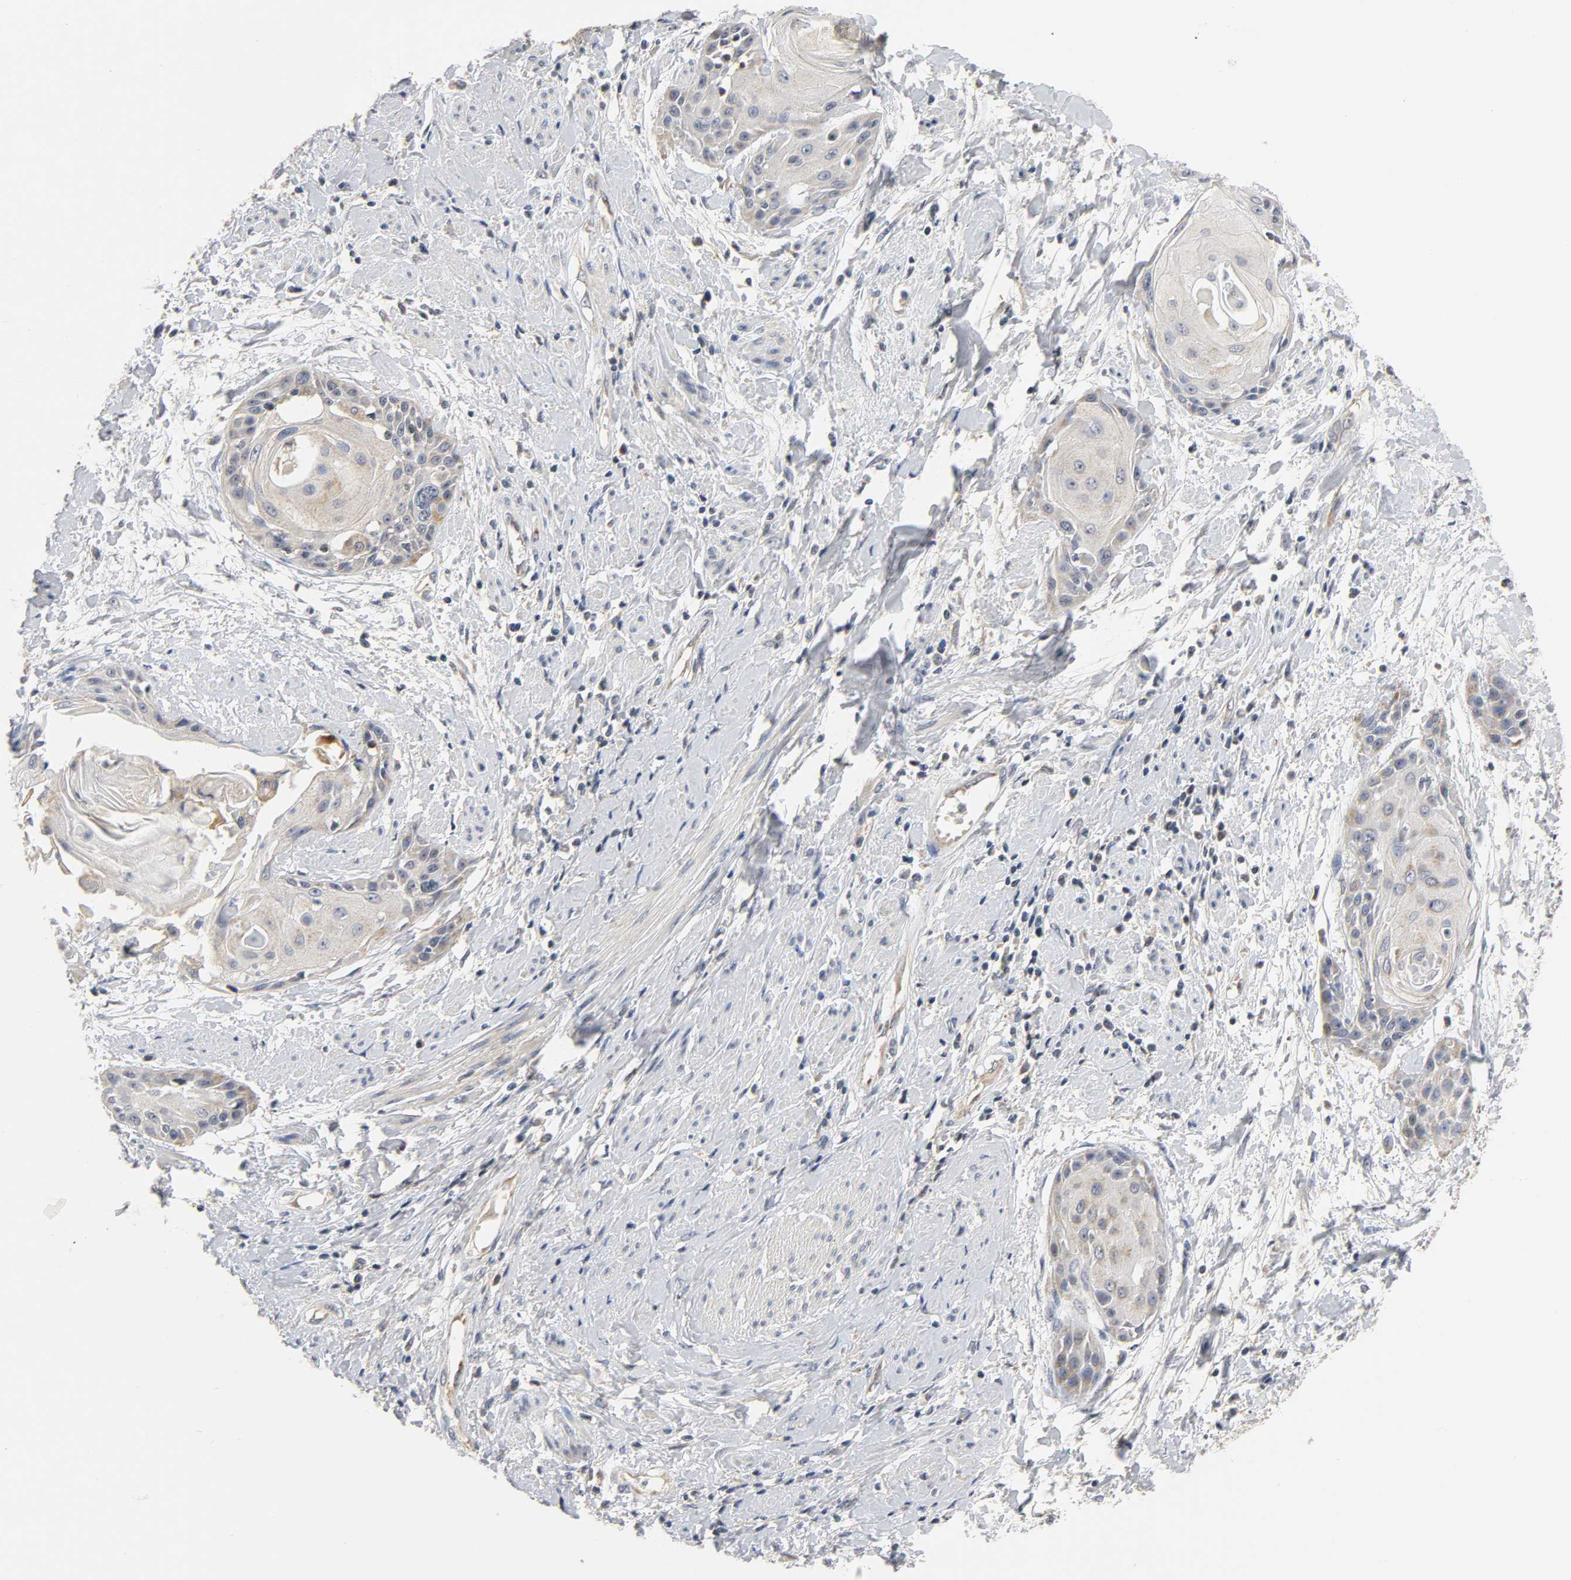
{"staining": {"intensity": "weak", "quantity": "<25%", "location": "cytoplasmic/membranous"}, "tissue": "cervical cancer", "cell_type": "Tumor cells", "image_type": "cancer", "snomed": [{"axis": "morphology", "description": "Squamous cell carcinoma, NOS"}, {"axis": "topography", "description": "Cervix"}], "caption": "High magnification brightfield microscopy of squamous cell carcinoma (cervical) stained with DAB (3,3'-diaminobenzidine) (brown) and counterstained with hematoxylin (blue): tumor cells show no significant expression.", "gene": "NRP1", "patient": {"sex": "female", "age": 57}}